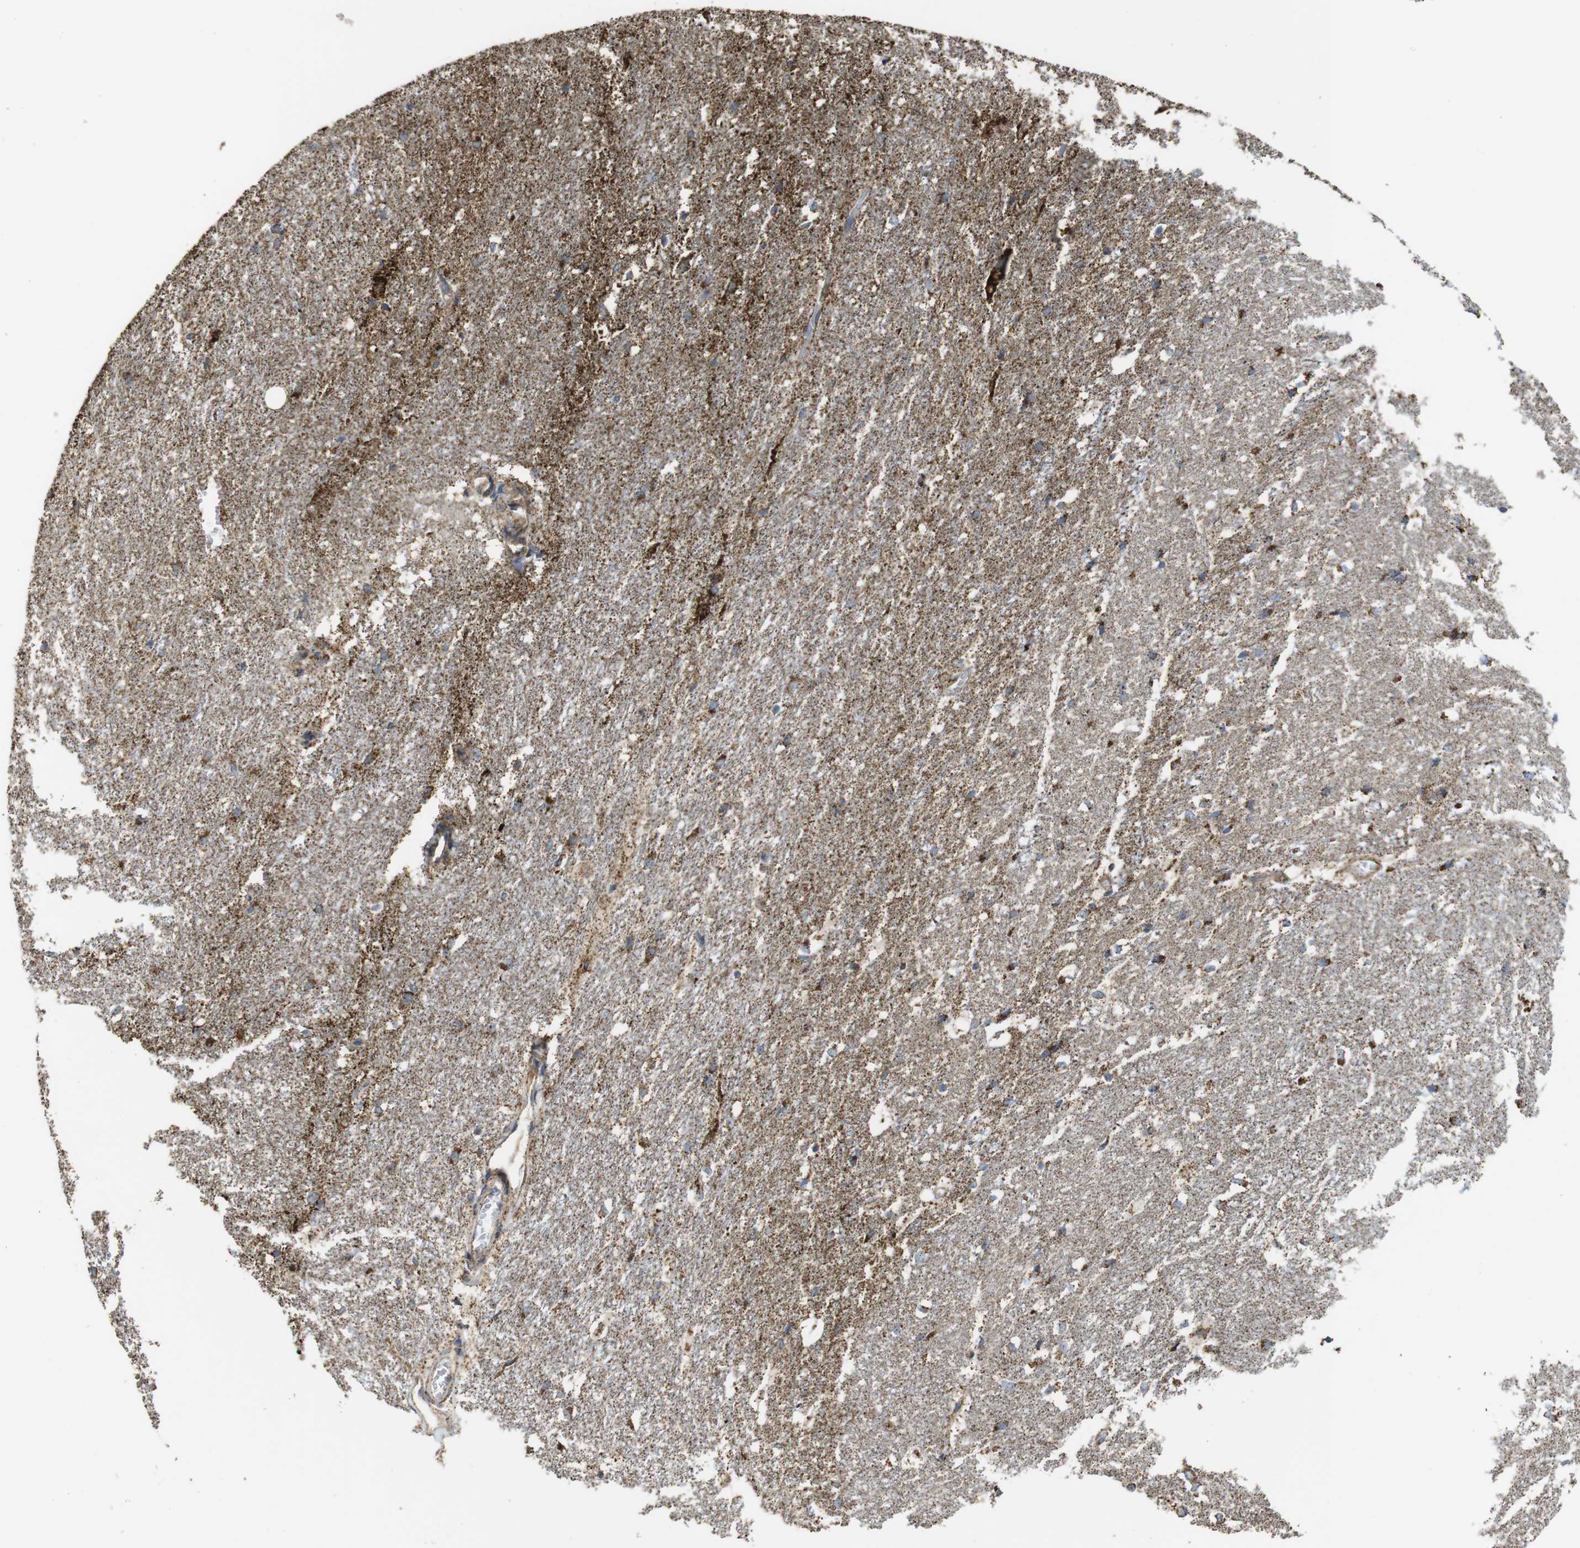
{"staining": {"intensity": "moderate", "quantity": "<25%", "location": "cytoplasmic/membranous"}, "tissue": "hippocampus", "cell_type": "Glial cells", "image_type": "normal", "snomed": [{"axis": "morphology", "description": "Normal tissue, NOS"}, {"axis": "topography", "description": "Hippocampus"}], "caption": "Brown immunohistochemical staining in benign hippocampus displays moderate cytoplasmic/membranous positivity in approximately <25% of glial cells.", "gene": "CALHM2", "patient": {"sex": "female", "age": 19}}